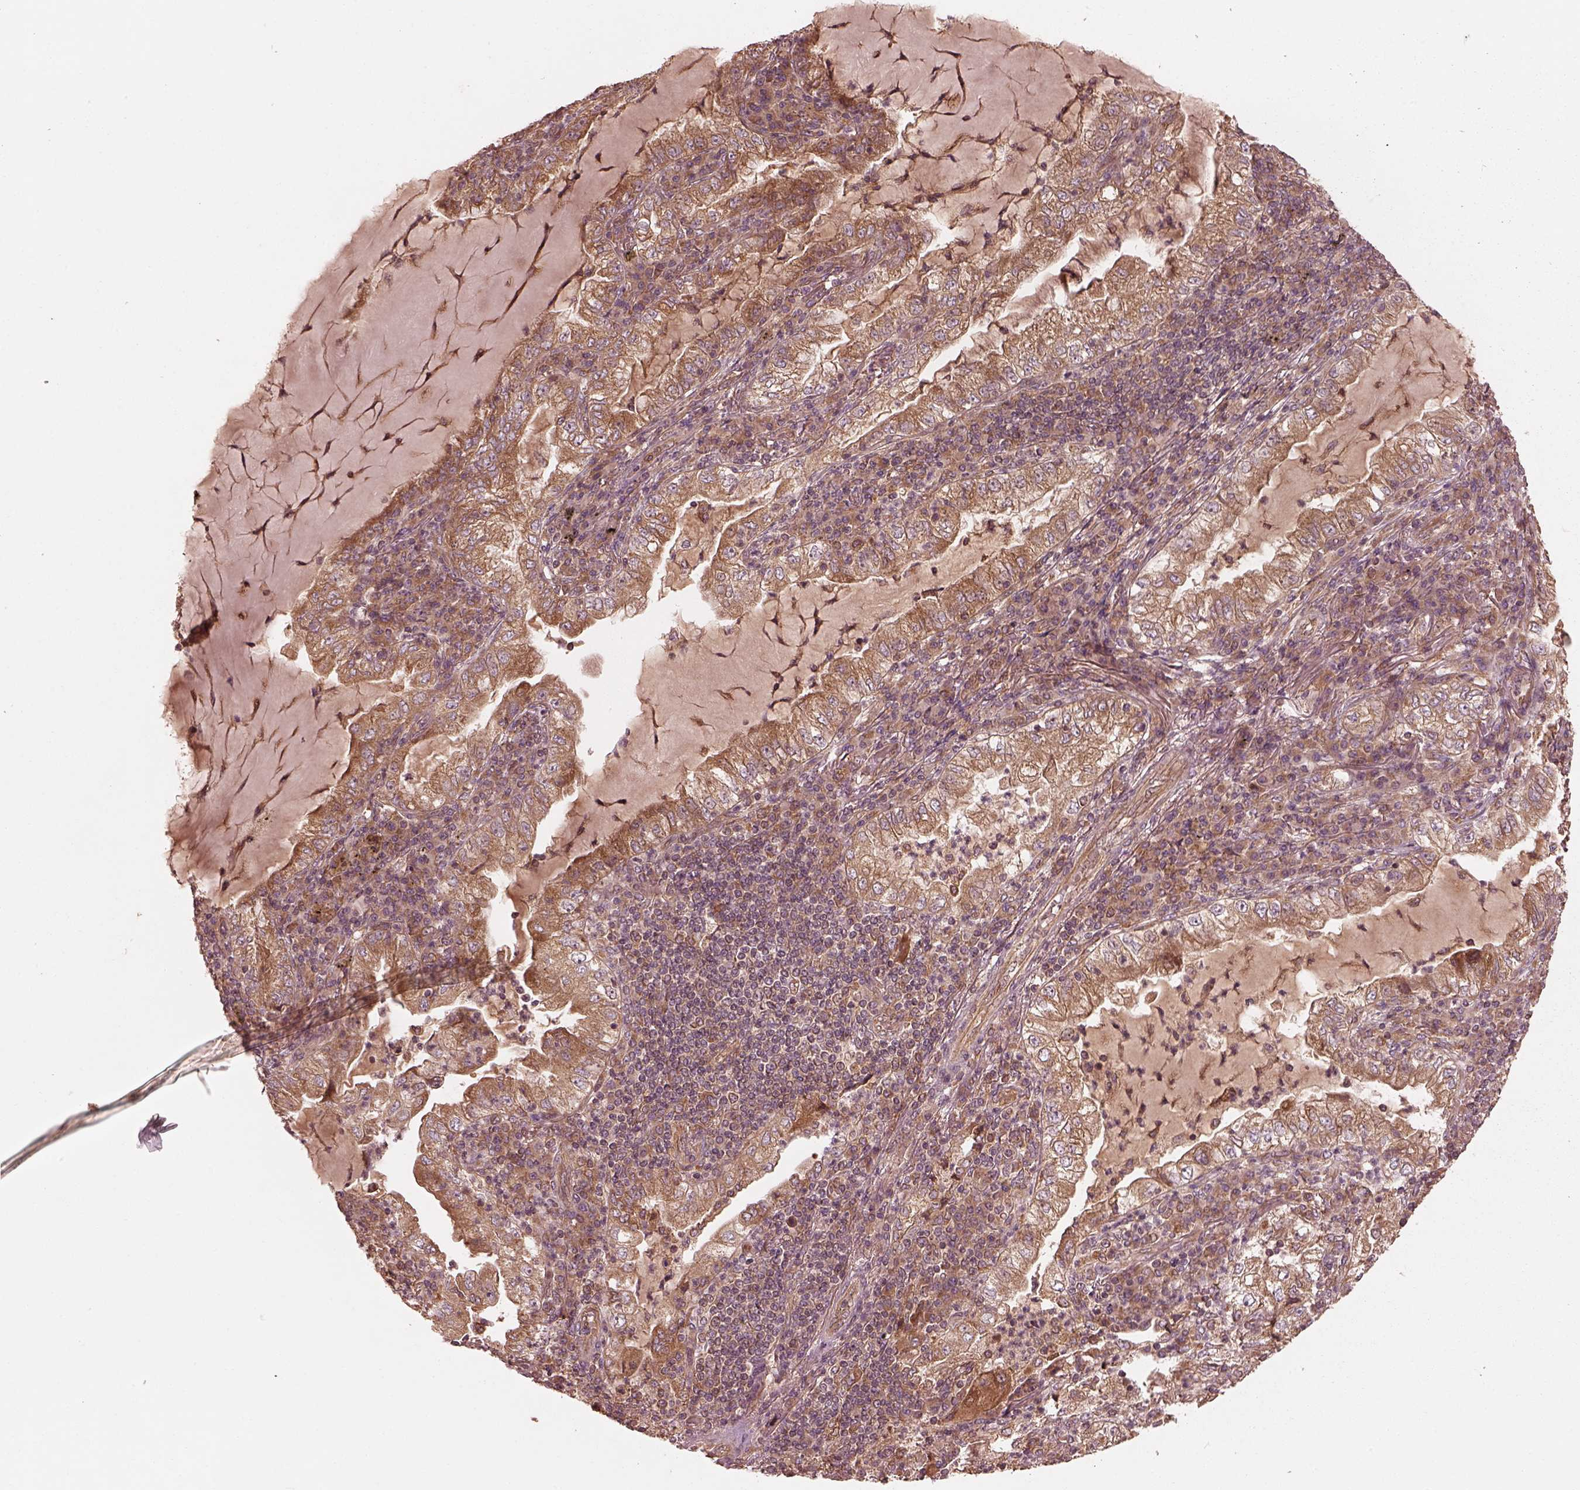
{"staining": {"intensity": "moderate", "quantity": ">75%", "location": "cytoplasmic/membranous"}, "tissue": "lung cancer", "cell_type": "Tumor cells", "image_type": "cancer", "snomed": [{"axis": "morphology", "description": "Adenocarcinoma, NOS"}, {"axis": "topography", "description": "Lung"}], "caption": "Immunohistochemistry of human lung cancer demonstrates medium levels of moderate cytoplasmic/membranous positivity in approximately >75% of tumor cells. The staining was performed using DAB (3,3'-diaminobenzidine), with brown indicating positive protein expression. Nuclei are stained blue with hematoxylin.", "gene": "PIK3R2", "patient": {"sex": "female", "age": 73}}